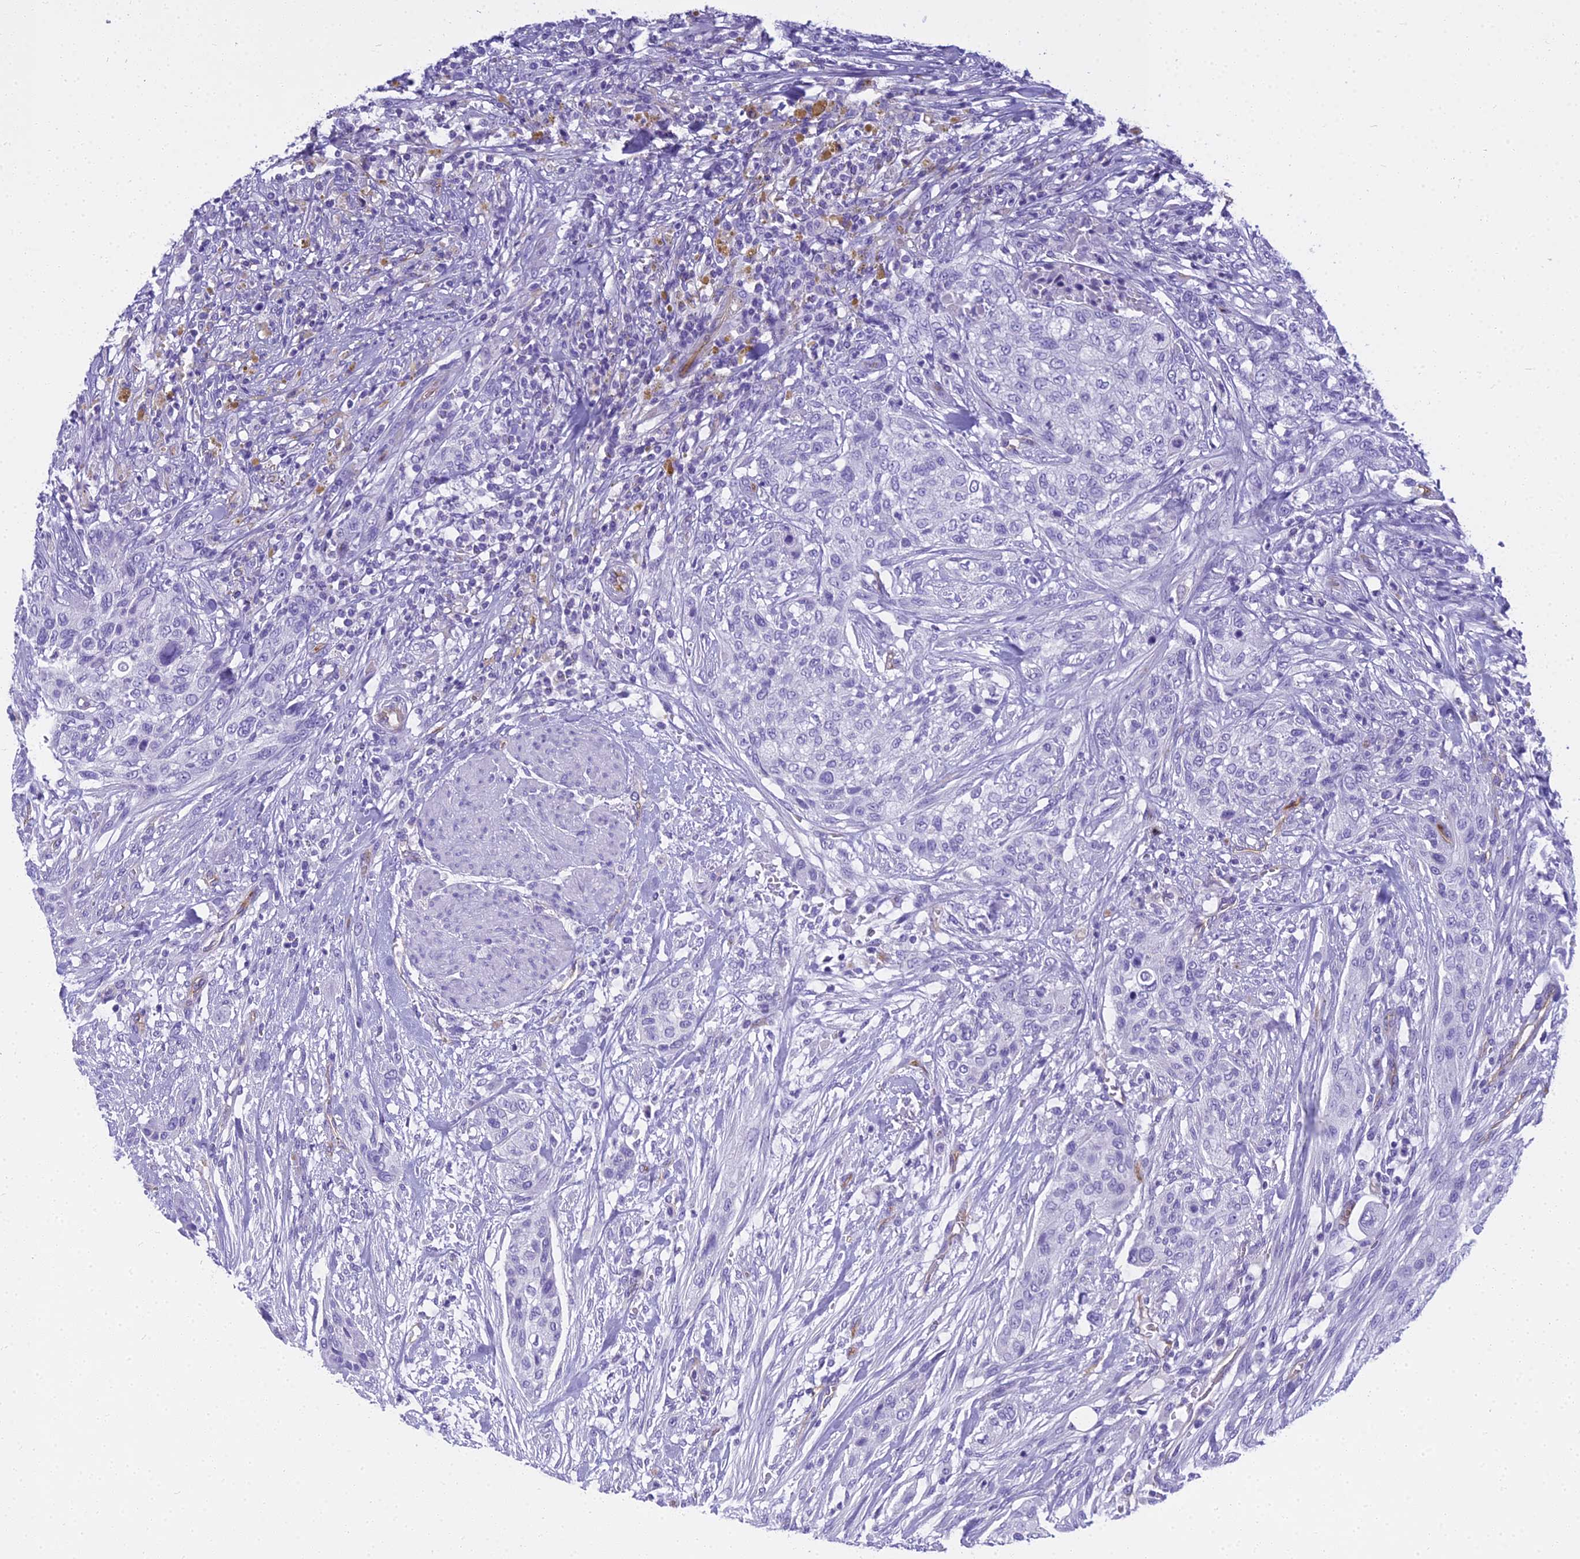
{"staining": {"intensity": "negative", "quantity": "none", "location": "none"}, "tissue": "urothelial cancer", "cell_type": "Tumor cells", "image_type": "cancer", "snomed": [{"axis": "morphology", "description": "Urothelial carcinoma, High grade"}, {"axis": "topography", "description": "Urinary bladder"}], "caption": "A photomicrograph of human high-grade urothelial carcinoma is negative for staining in tumor cells. (DAB immunohistochemistry (IHC), high magnification).", "gene": "NINJ1", "patient": {"sex": "male", "age": 35}}